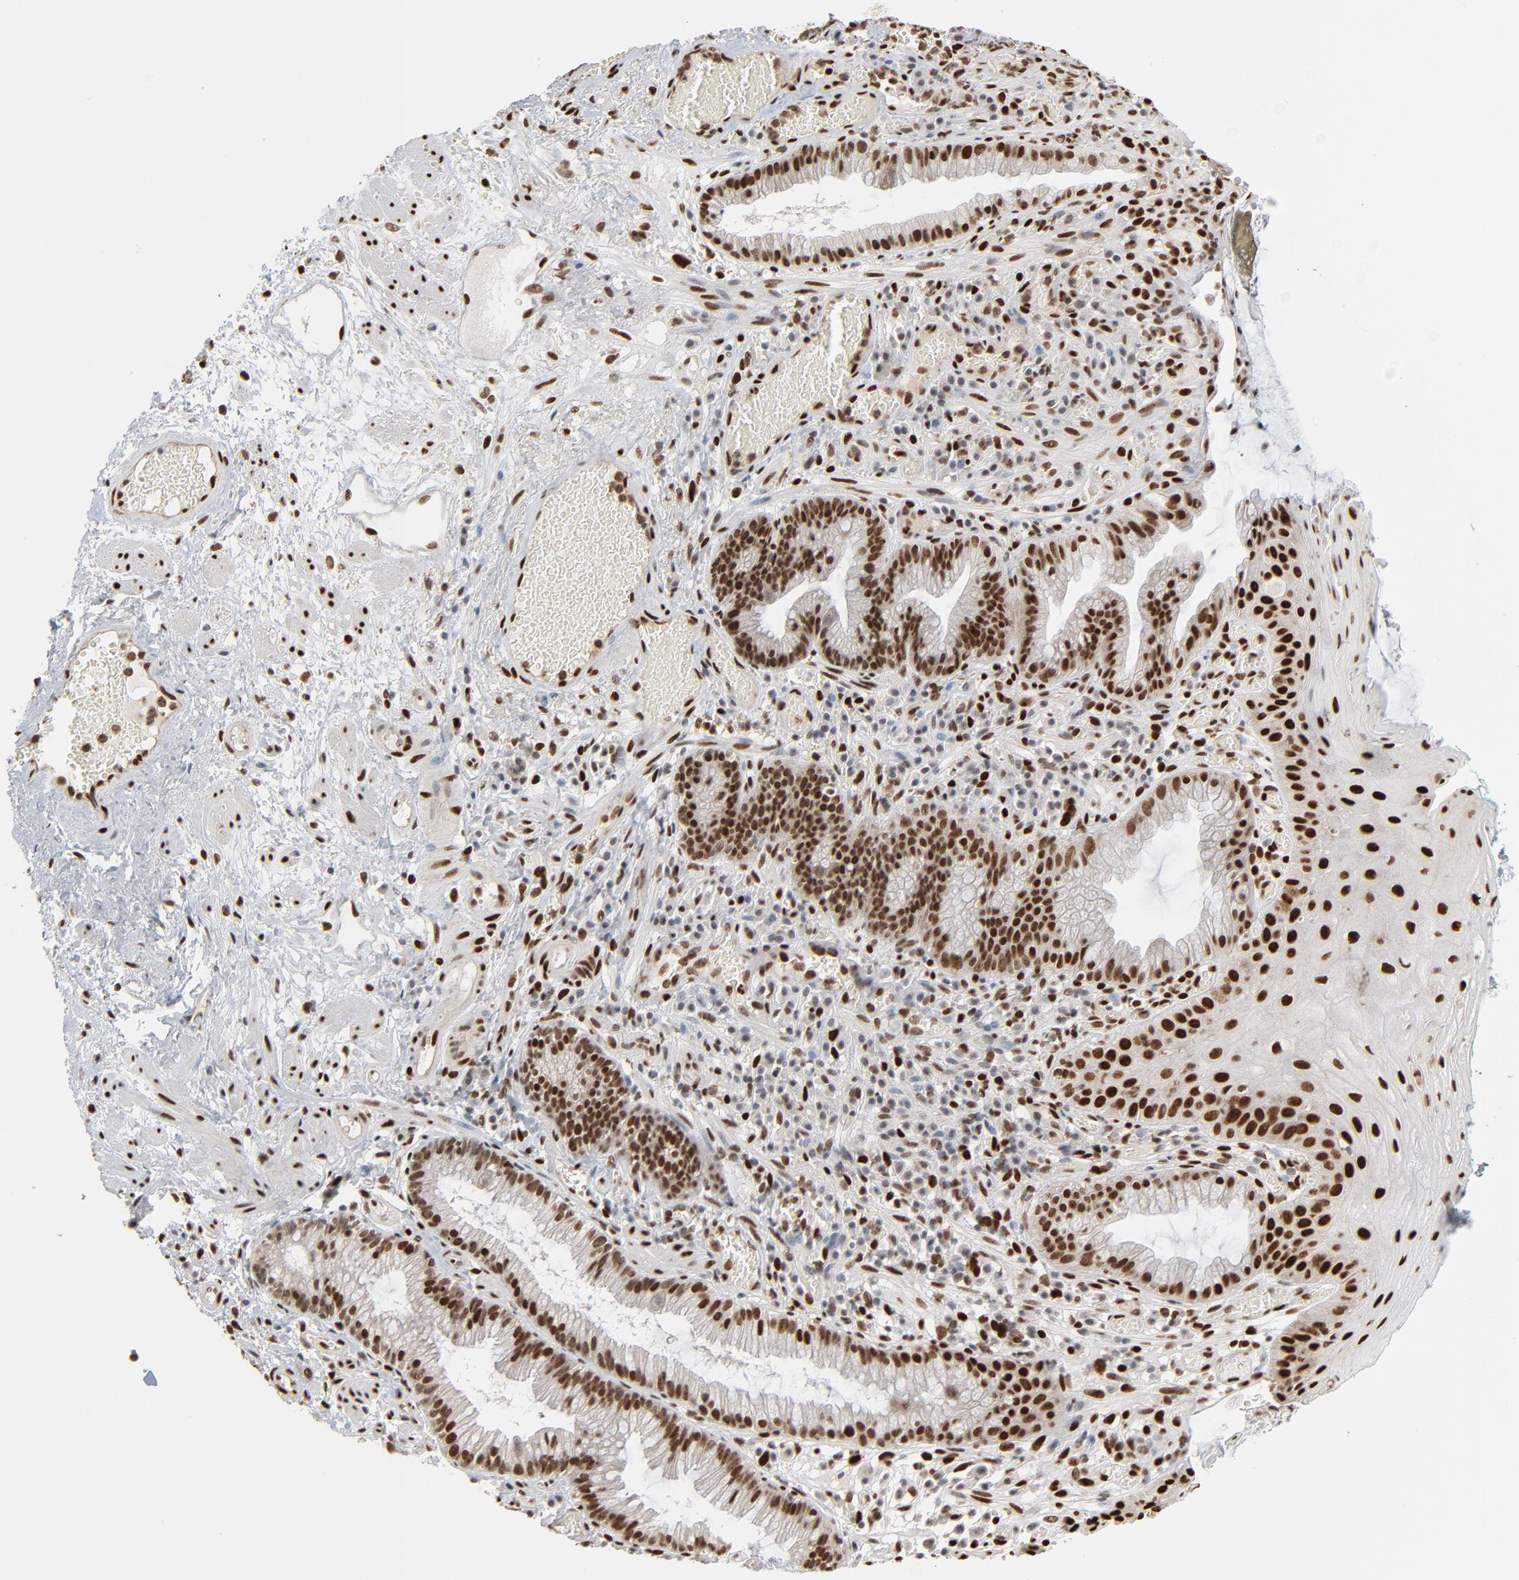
{"staining": {"intensity": "strong", "quantity": ">75%", "location": "nuclear"}, "tissue": "skin", "cell_type": "Epidermal cells", "image_type": "normal", "snomed": [{"axis": "morphology", "description": "Normal tissue, NOS"}, {"axis": "morphology", "description": "Hemorrhoids"}, {"axis": "morphology", "description": "Inflammation, NOS"}, {"axis": "topography", "description": "Anal"}], "caption": "Immunohistochemistry (DAB) staining of unremarkable human skin exhibits strong nuclear protein staining in about >75% of epidermal cells. Immunohistochemistry stains the protein of interest in brown and the nuclei are stained blue.", "gene": "CUX1", "patient": {"sex": "male", "age": 60}}